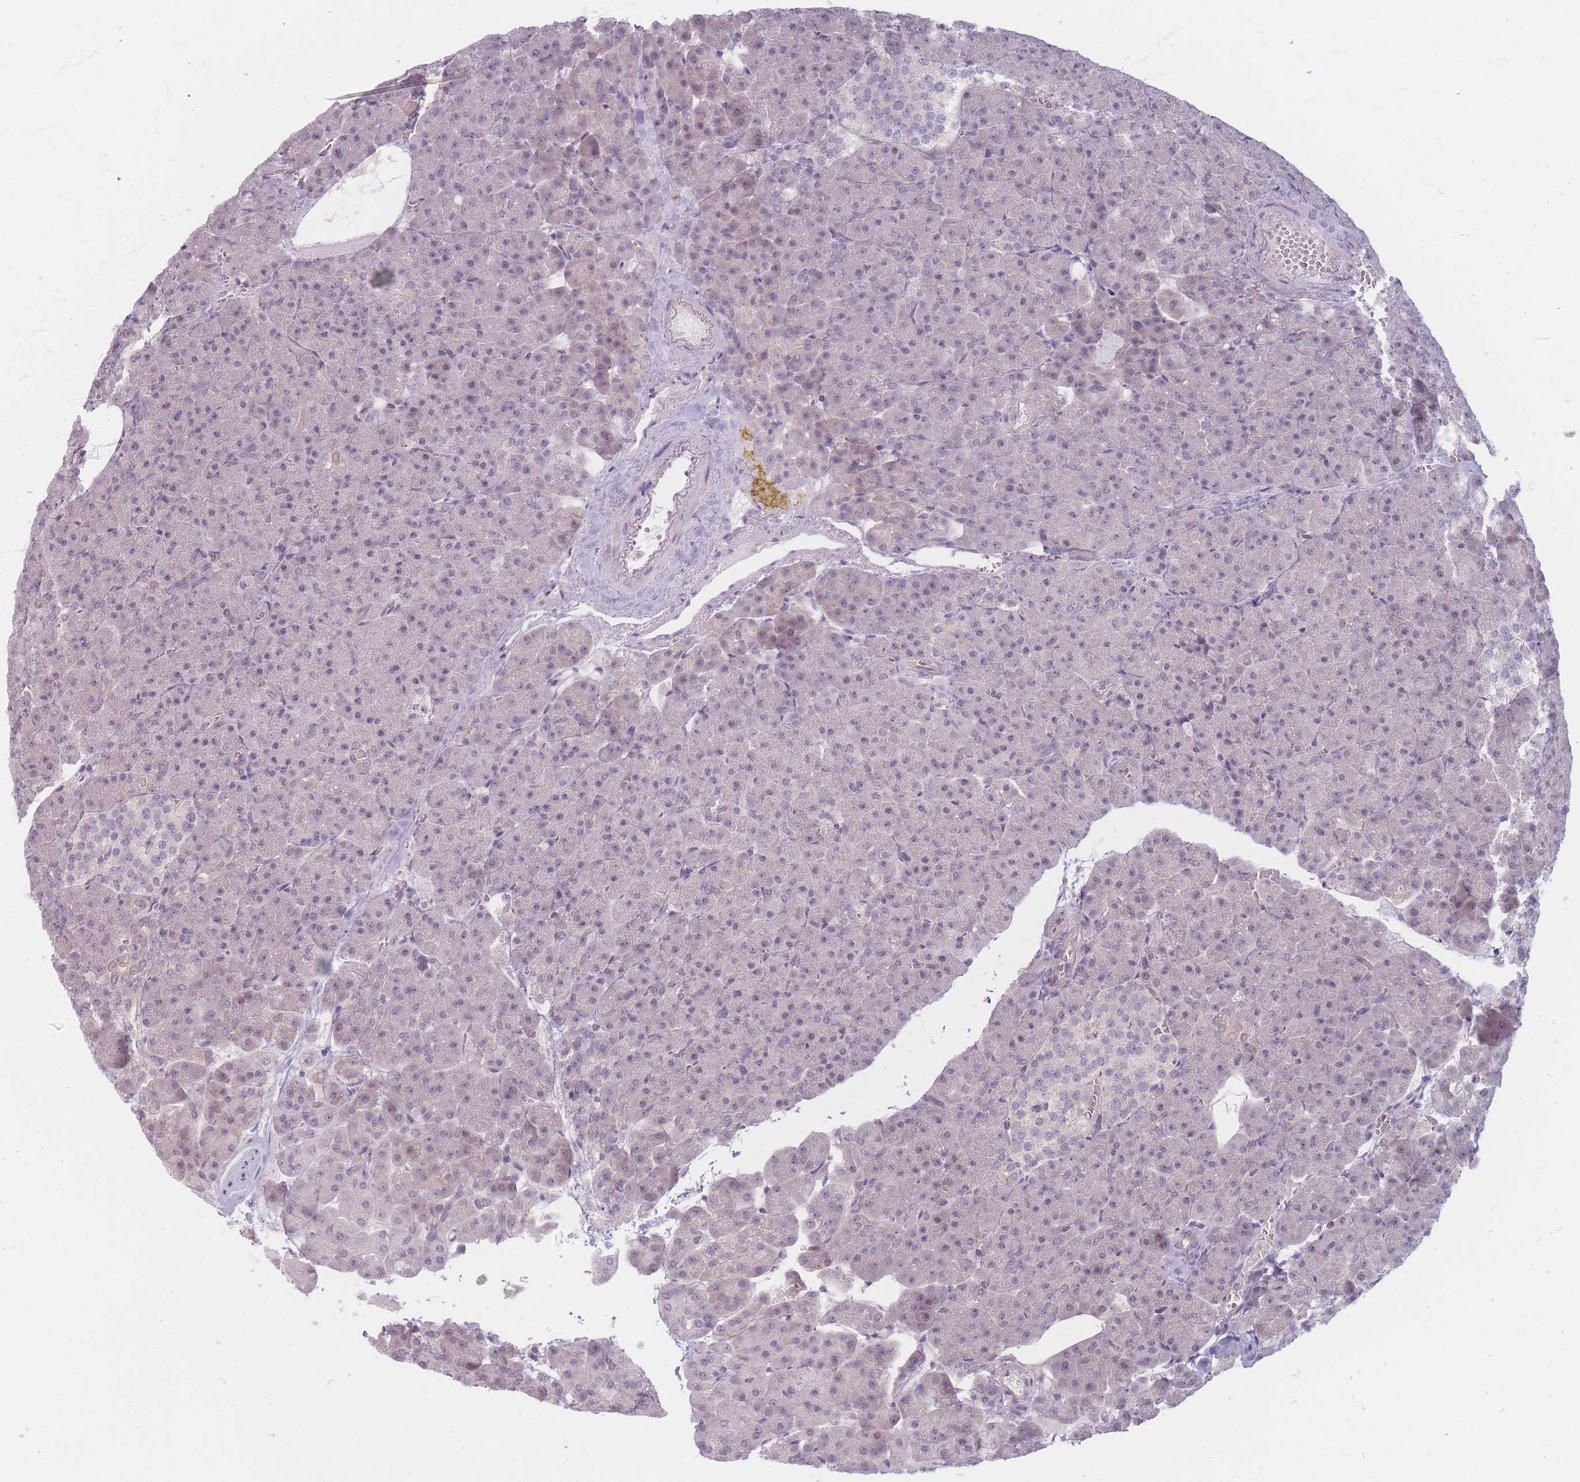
{"staining": {"intensity": "negative", "quantity": "none", "location": "none"}, "tissue": "pancreas", "cell_type": "Exocrine glandular cells", "image_type": "normal", "snomed": [{"axis": "morphology", "description": "Normal tissue, NOS"}, {"axis": "topography", "description": "Pancreas"}], "caption": "Immunohistochemistry (IHC) histopathology image of unremarkable pancreas: human pancreas stained with DAB (3,3'-diaminobenzidine) shows no significant protein staining in exocrine glandular cells.", "gene": "GABRA6", "patient": {"sex": "female", "age": 74}}